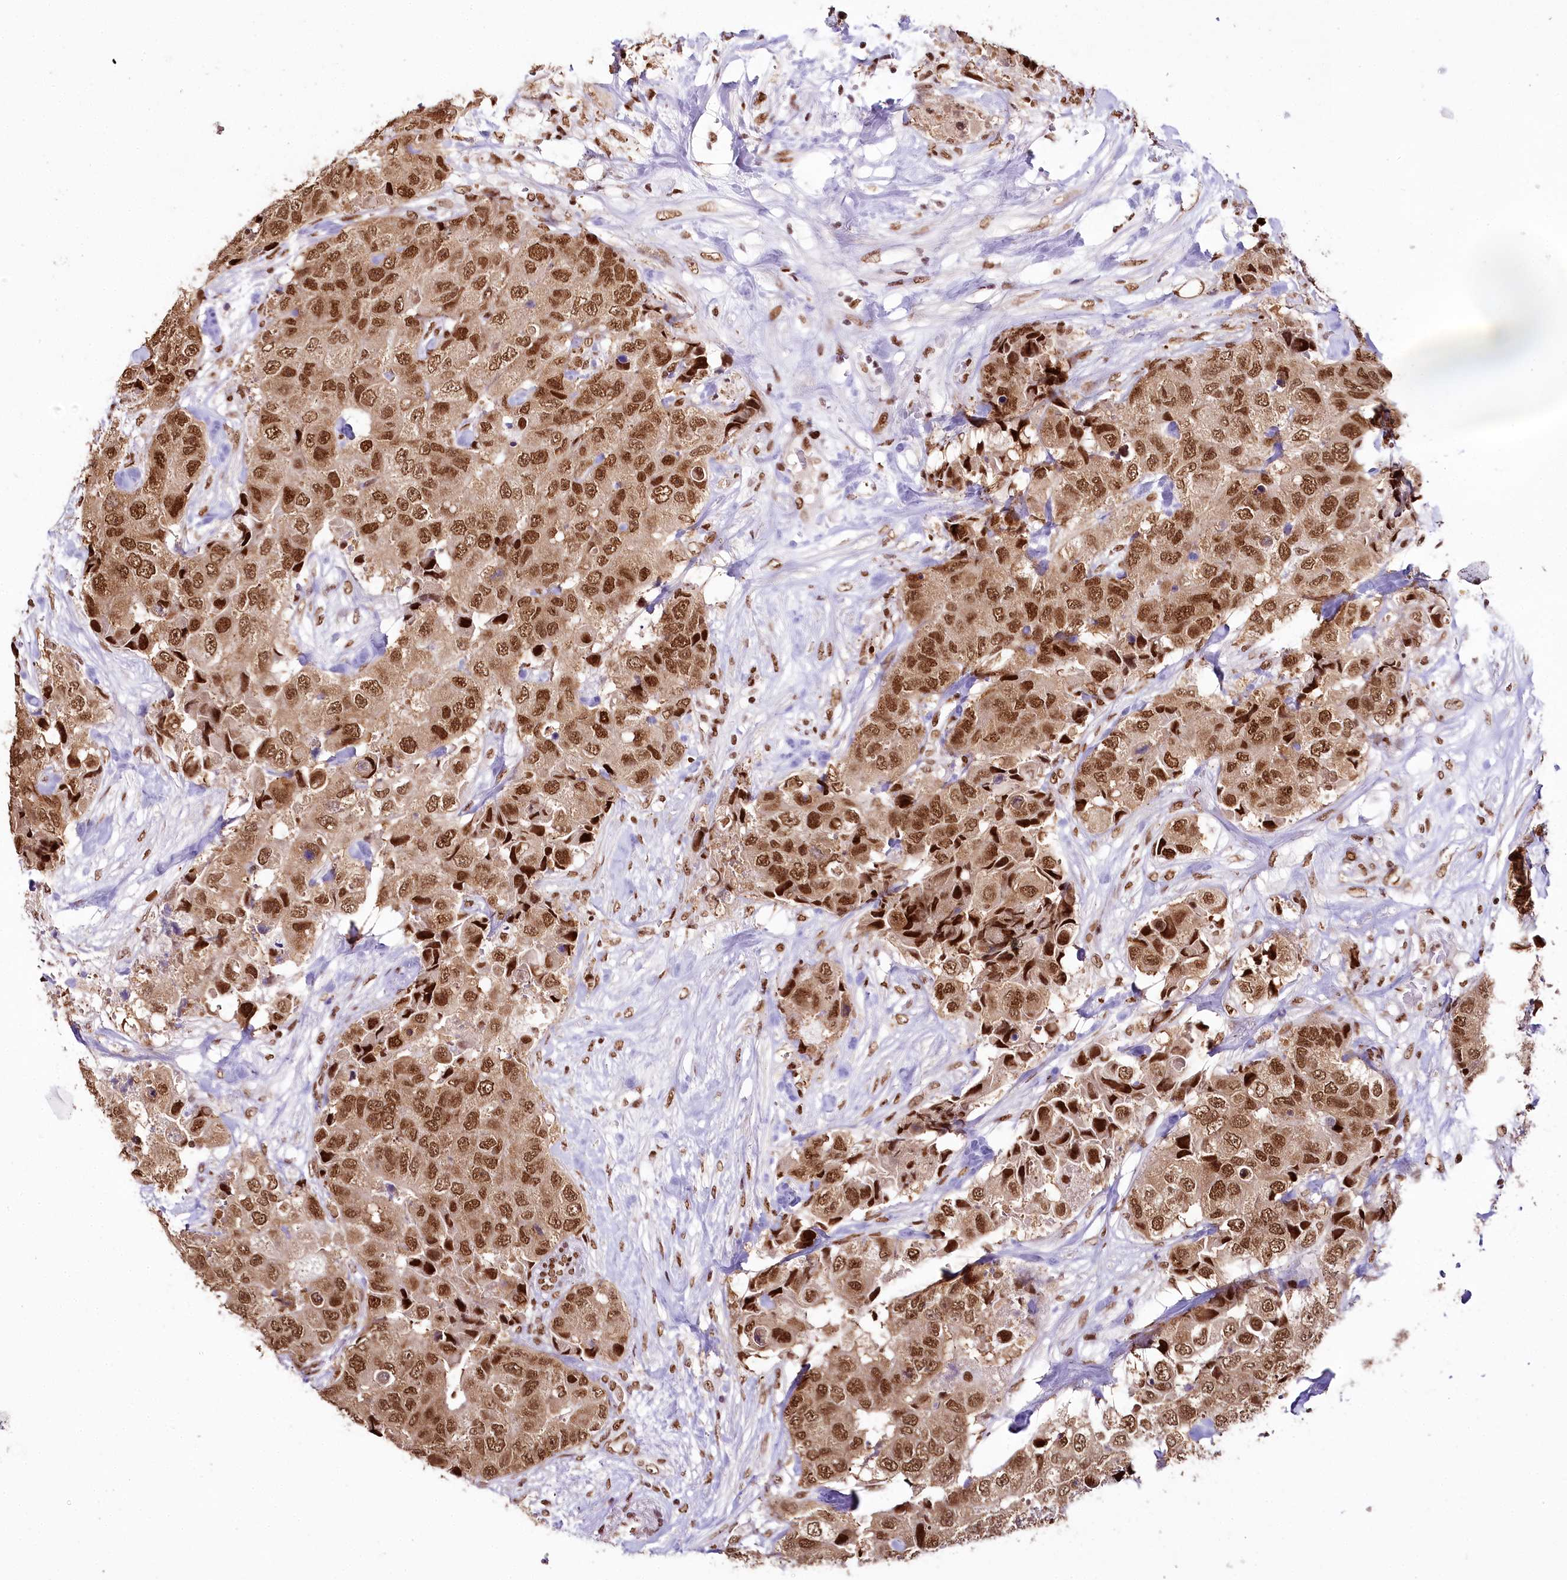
{"staining": {"intensity": "moderate", "quantity": ">75%", "location": "nuclear"}, "tissue": "breast cancer", "cell_type": "Tumor cells", "image_type": "cancer", "snomed": [{"axis": "morphology", "description": "Duct carcinoma"}, {"axis": "topography", "description": "Breast"}], "caption": "Immunohistochemistry (IHC) micrograph of neoplastic tissue: human breast infiltrating ductal carcinoma stained using IHC exhibits medium levels of moderate protein expression localized specifically in the nuclear of tumor cells, appearing as a nuclear brown color.", "gene": "SMARCE1", "patient": {"sex": "female", "age": 62}}